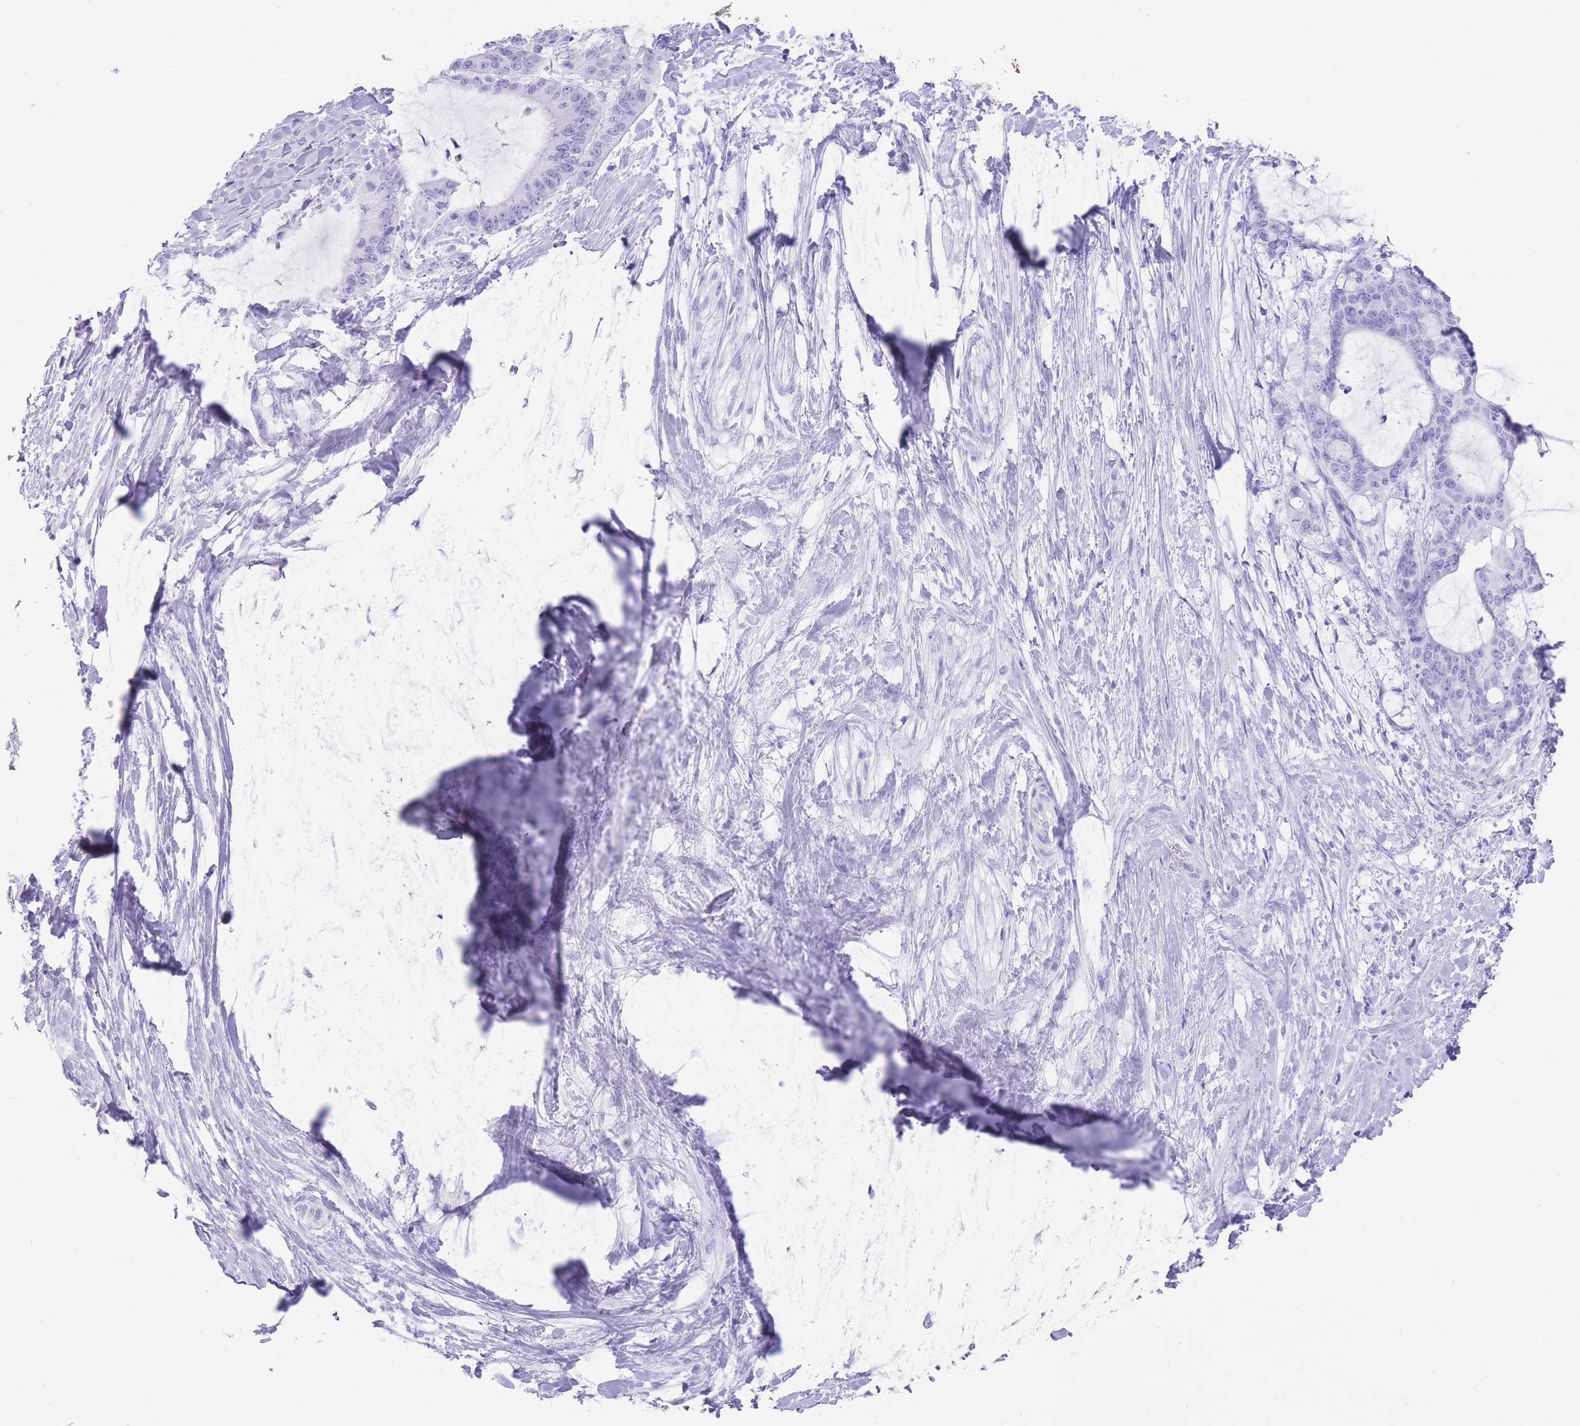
{"staining": {"intensity": "negative", "quantity": "none", "location": "none"}, "tissue": "liver cancer", "cell_type": "Tumor cells", "image_type": "cancer", "snomed": [{"axis": "morphology", "description": "Normal tissue, NOS"}, {"axis": "morphology", "description": "Cholangiocarcinoma"}, {"axis": "topography", "description": "Liver"}, {"axis": "topography", "description": "Peripheral nerve tissue"}], "caption": "This is an immunohistochemistry (IHC) micrograph of liver cancer. There is no expression in tumor cells.", "gene": "ELOA2", "patient": {"sex": "female", "age": 73}}